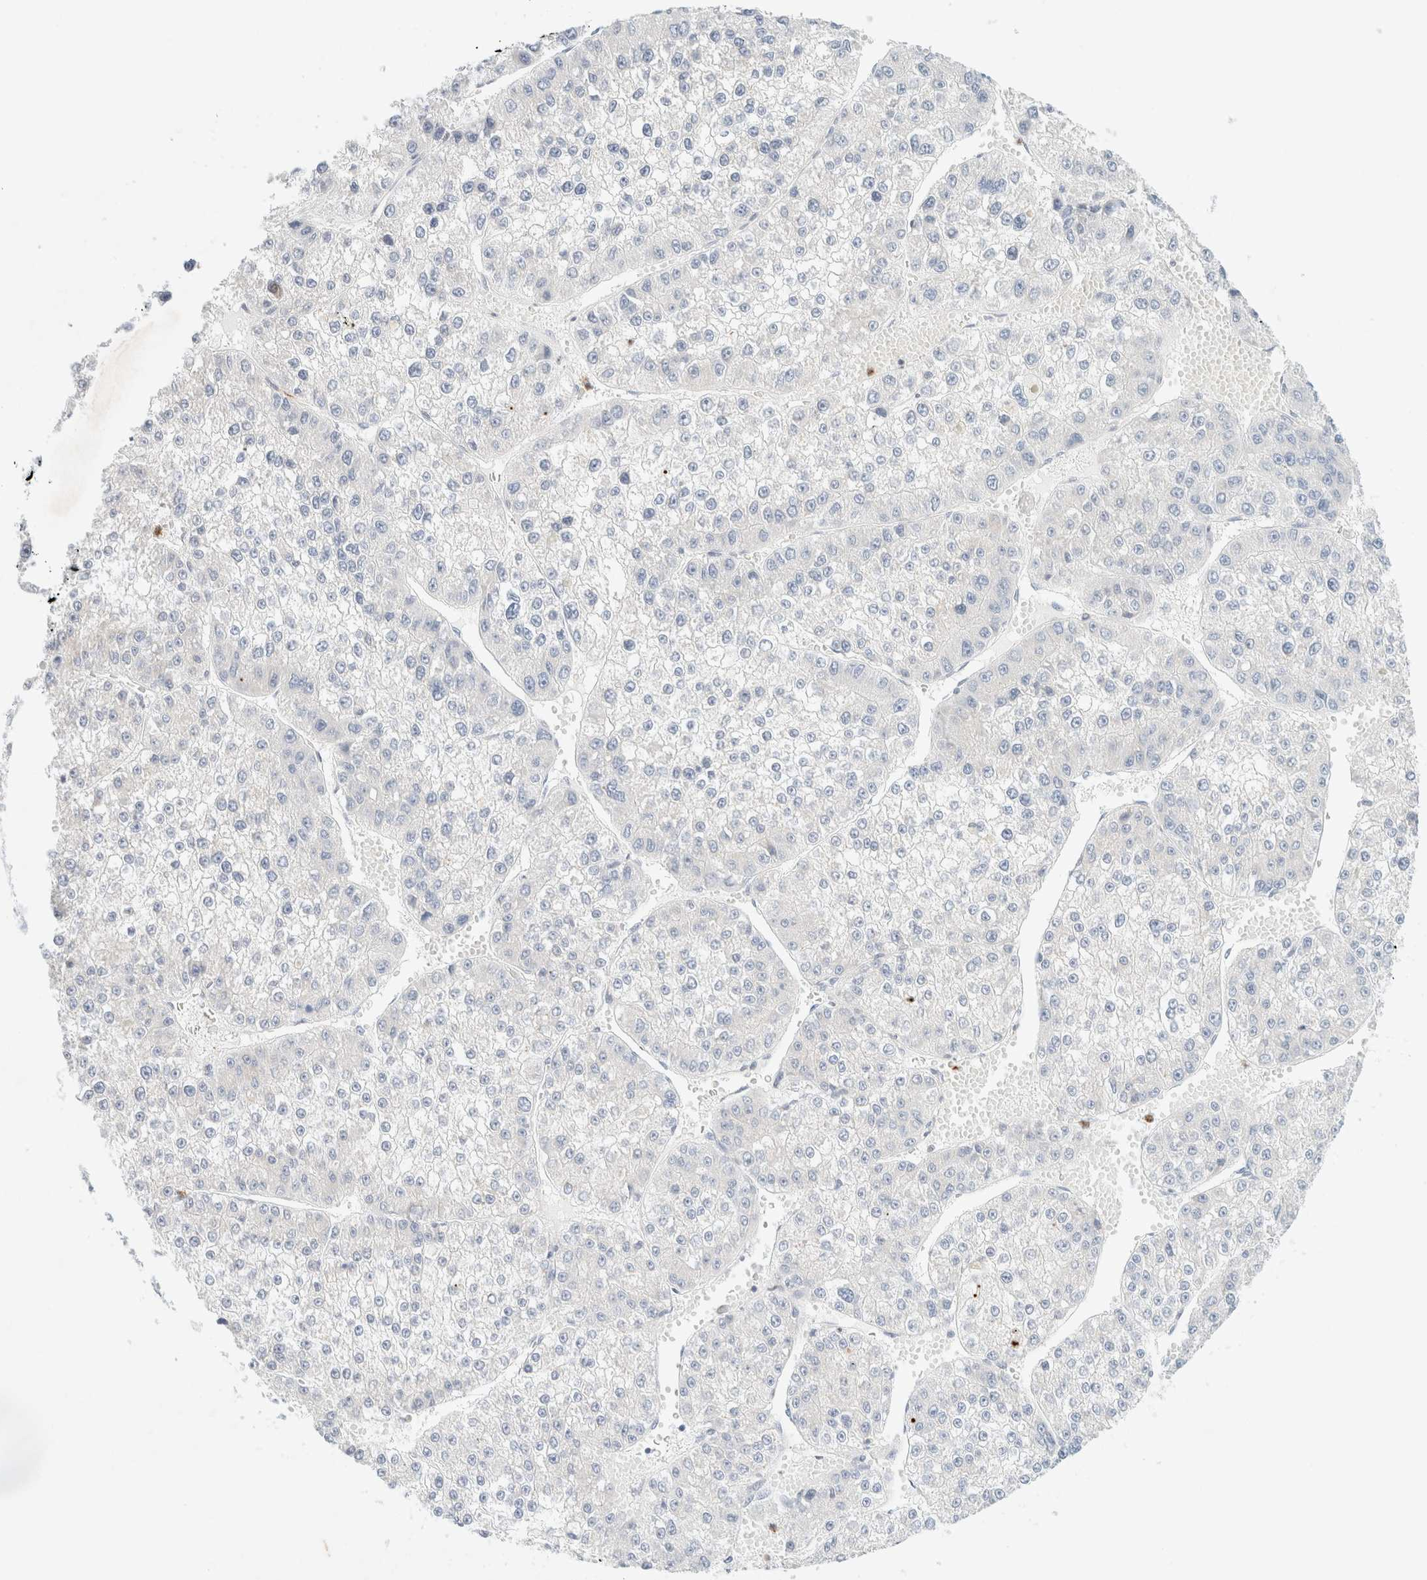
{"staining": {"intensity": "negative", "quantity": "none", "location": "none"}, "tissue": "liver cancer", "cell_type": "Tumor cells", "image_type": "cancer", "snomed": [{"axis": "morphology", "description": "Carcinoma, Hepatocellular, NOS"}, {"axis": "topography", "description": "Liver"}], "caption": "IHC of liver cancer demonstrates no expression in tumor cells.", "gene": "SLC25A48", "patient": {"sex": "female", "age": 73}}